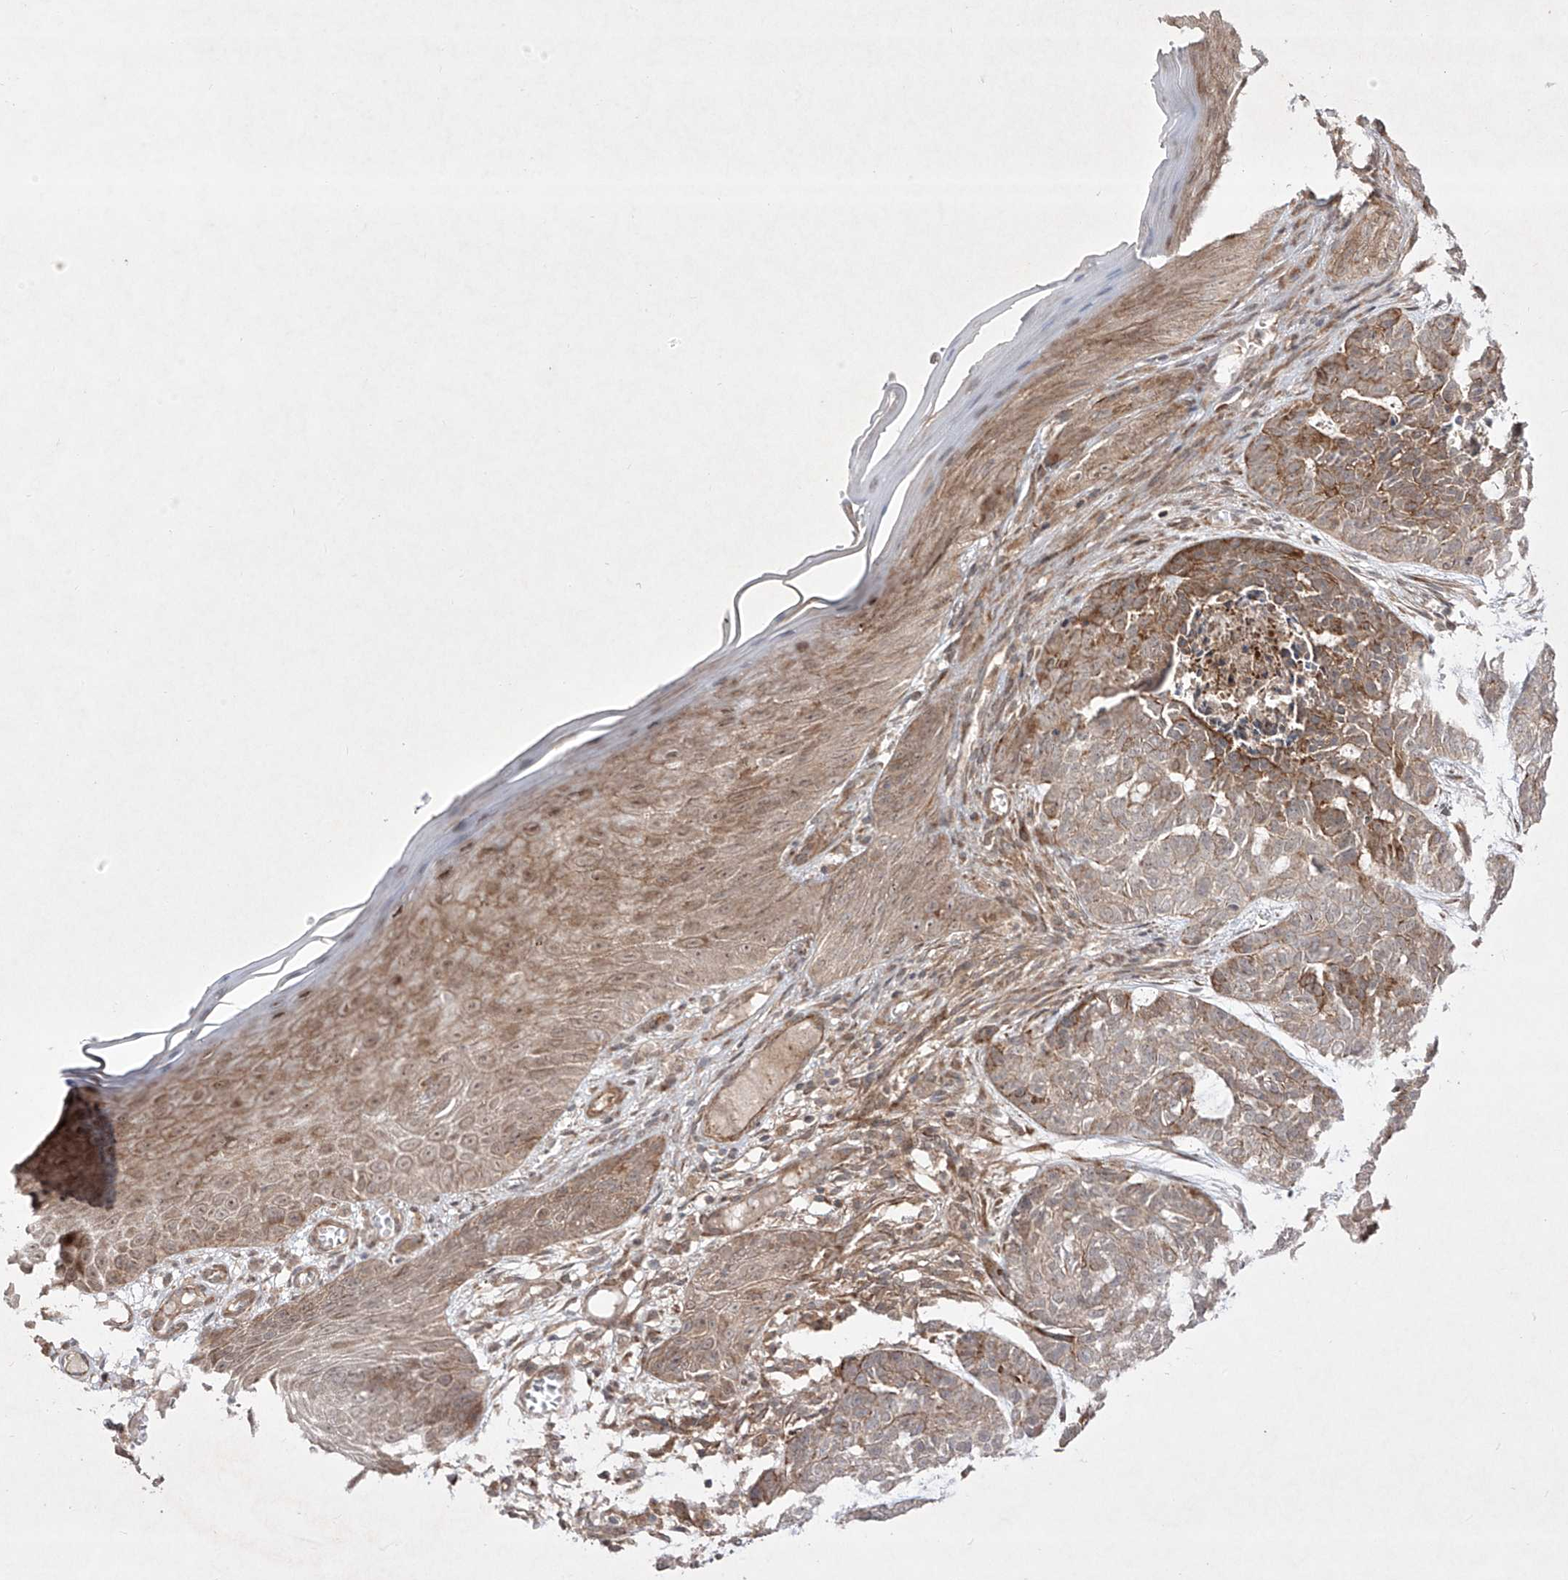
{"staining": {"intensity": "moderate", "quantity": "25%-75%", "location": "cytoplasmic/membranous"}, "tissue": "skin cancer", "cell_type": "Tumor cells", "image_type": "cancer", "snomed": [{"axis": "morphology", "description": "Basal cell carcinoma"}, {"axis": "topography", "description": "Skin"}], "caption": "Protein analysis of skin cancer (basal cell carcinoma) tissue demonstrates moderate cytoplasmic/membranous expression in about 25%-75% of tumor cells.", "gene": "KDM1B", "patient": {"sex": "female", "age": 64}}